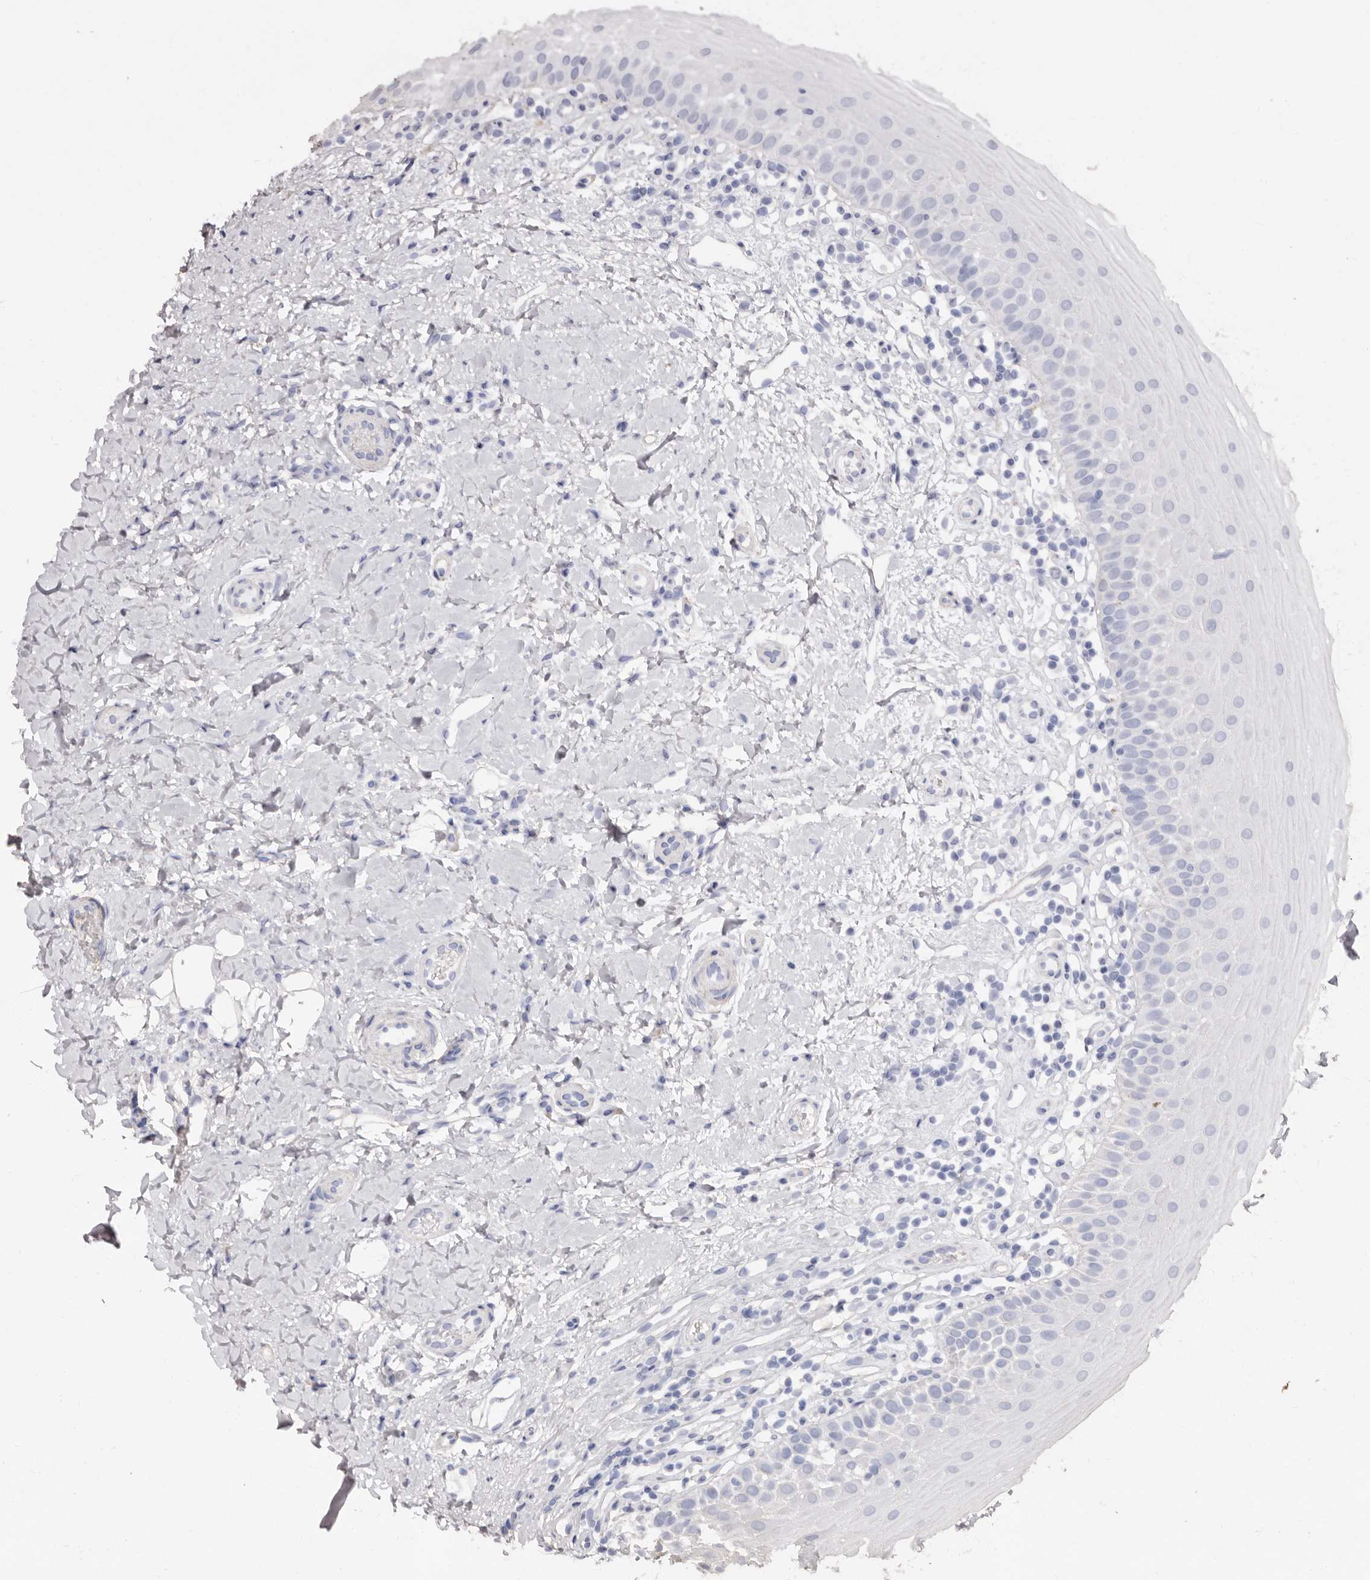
{"staining": {"intensity": "moderate", "quantity": "25%-75%", "location": "cytoplasmic/membranous"}, "tissue": "oral mucosa", "cell_type": "Squamous epithelial cells", "image_type": "normal", "snomed": [{"axis": "morphology", "description": "Normal tissue, NOS"}, {"axis": "topography", "description": "Oral tissue"}], "caption": "A high-resolution histopathology image shows immunohistochemistry staining of benign oral mucosa, which shows moderate cytoplasmic/membranous expression in approximately 25%-75% of squamous epithelial cells. (IHC, brightfield microscopy, high magnification).", "gene": "COQ8B", "patient": {"sex": "female", "age": 56}}